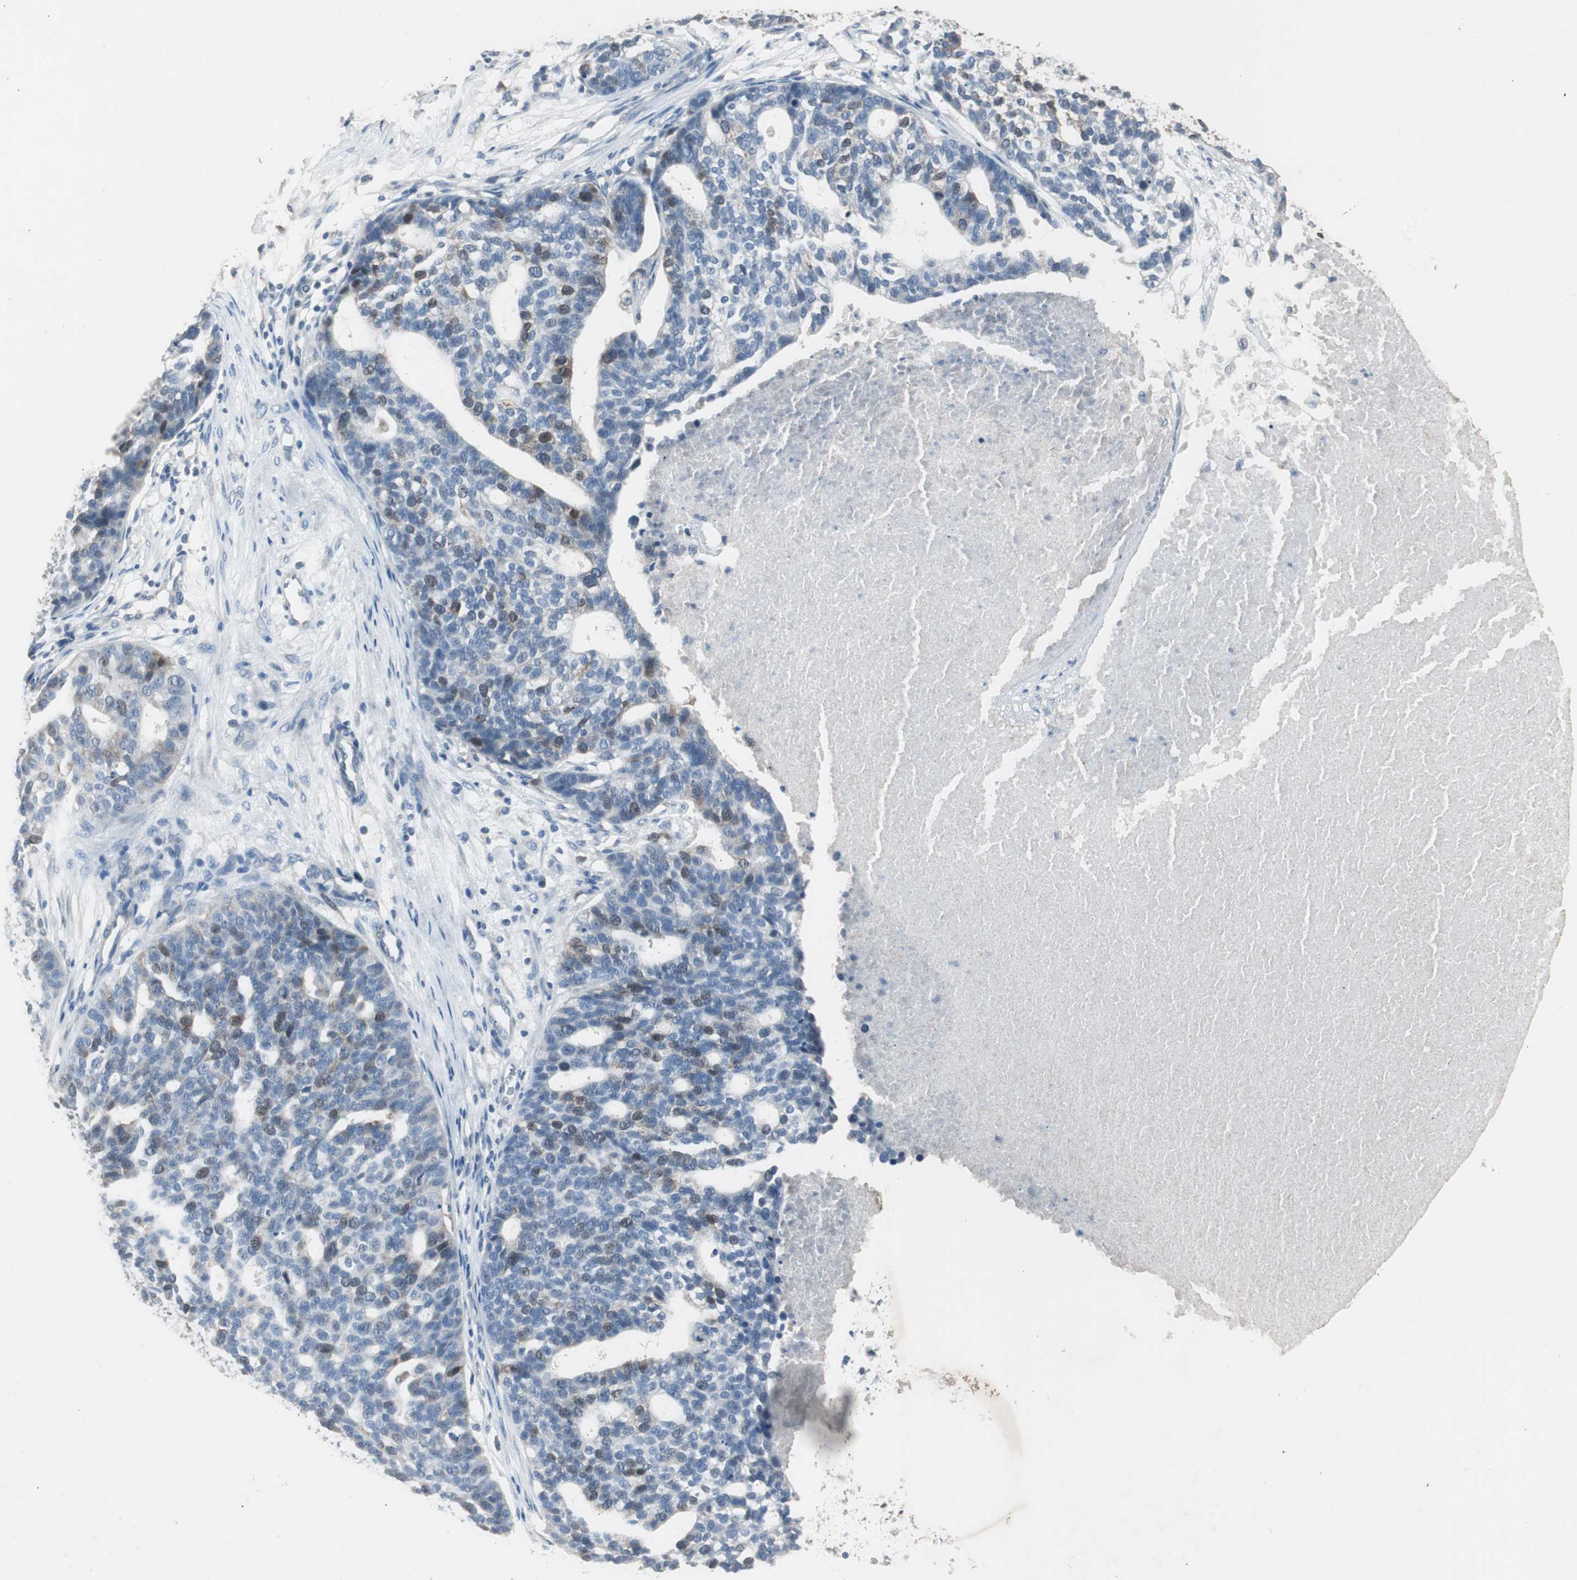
{"staining": {"intensity": "moderate", "quantity": "<25%", "location": "cytoplasmic/membranous"}, "tissue": "ovarian cancer", "cell_type": "Tumor cells", "image_type": "cancer", "snomed": [{"axis": "morphology", "description": "Cystadenocarcinoma, serous, NOS"}, {"axis": "topography", "description": "Ovary"}], "caption": "This histopathology image reveals immunohistochemistry (IHC) staining of ovarian cancer, with low moderate cytoplasmic/membranous positivity in approximately <25% of tumor cells.", "gene": "TK1", "patient": {"sex": "female", "age": 59}}